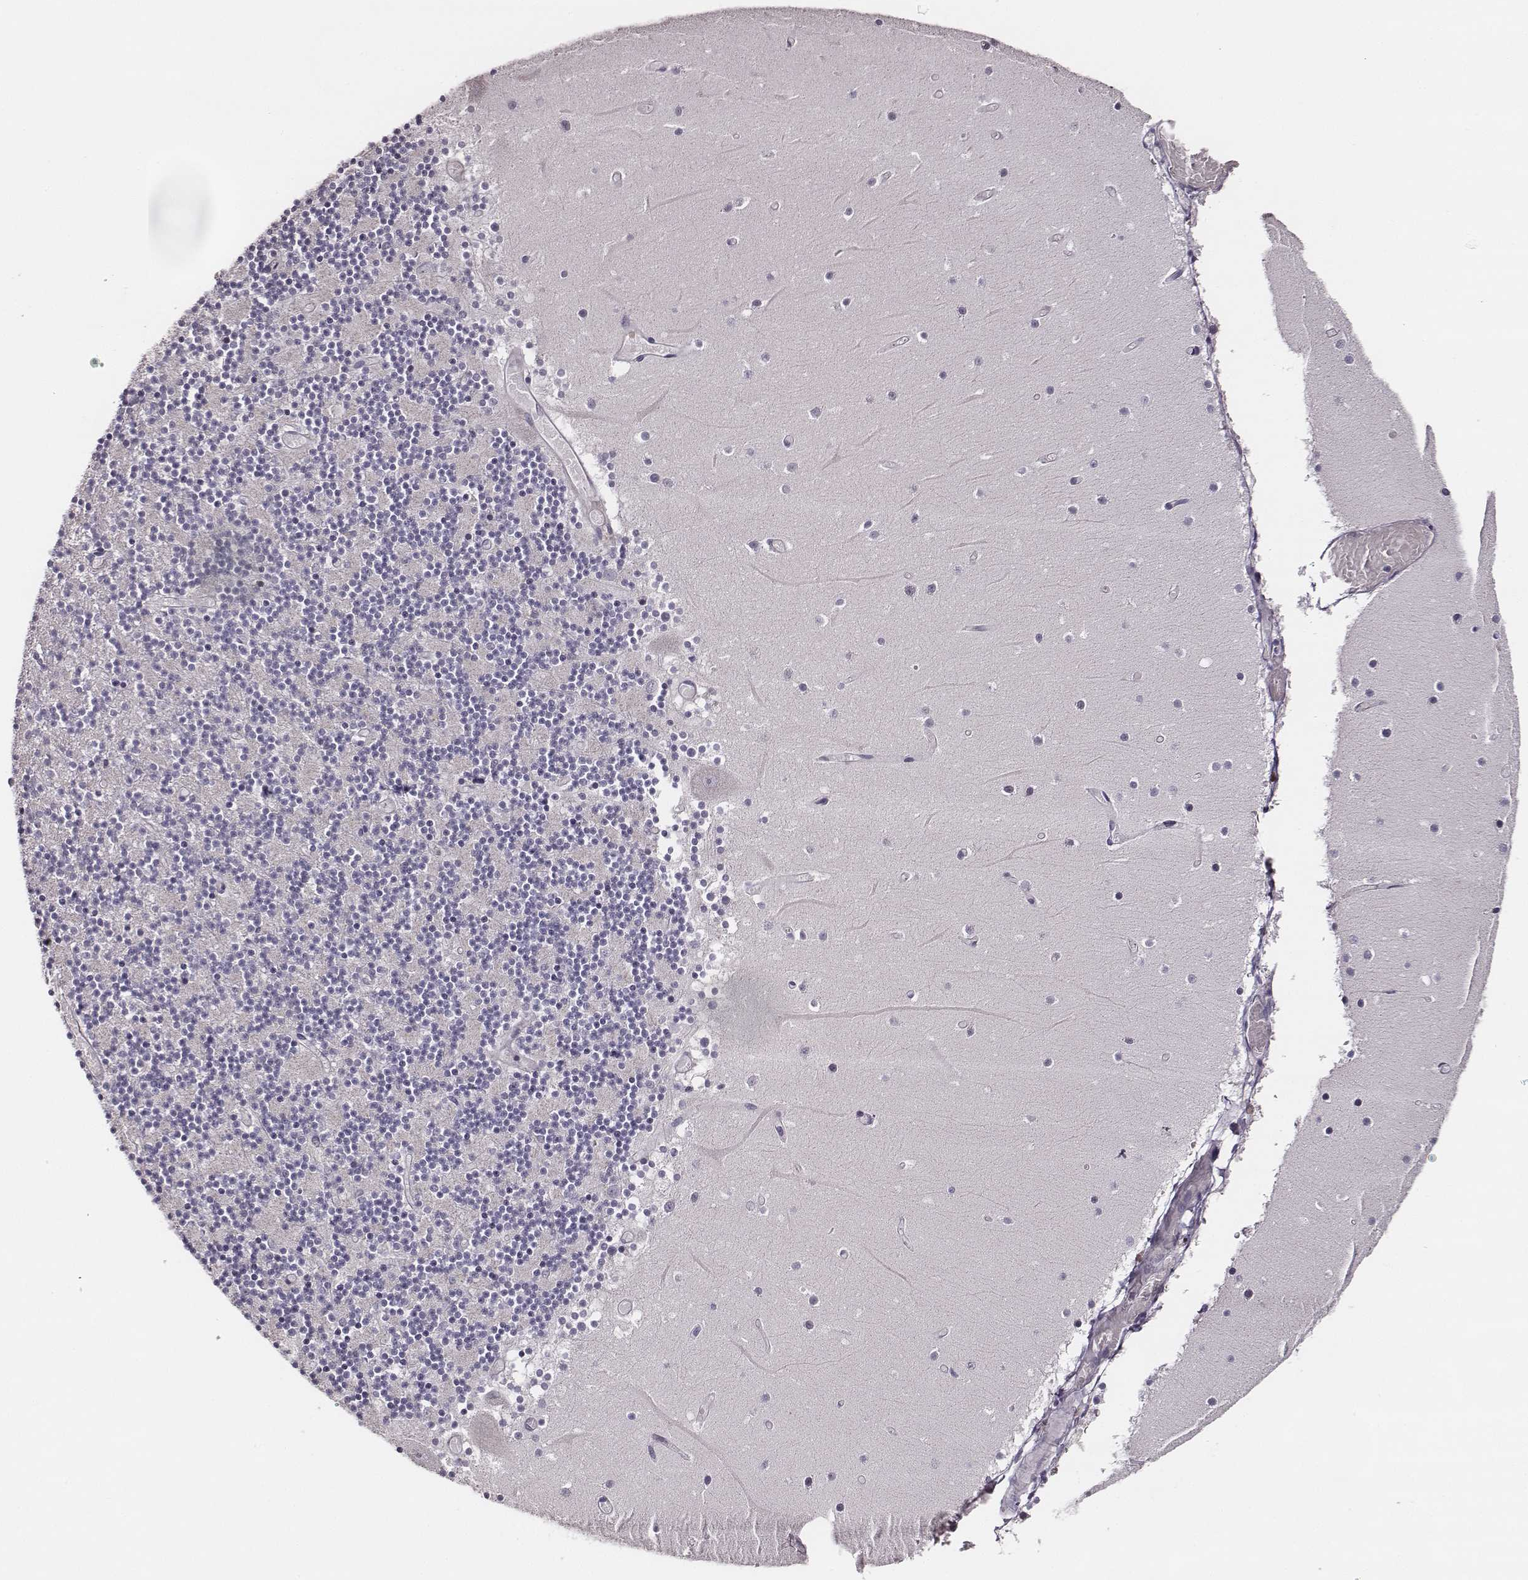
{"staining": {"intensity": "negative", "quantity": "none", "location": "none"}, "tissue": "cerebellum", "cell_type": "Cells in granular layer", "image_type": "normal", "snomed": [{"axis": "morphology", "description": "Normal tissue, NOS"}, {"axis": "topography", "description": "Cerebellum"}], "caption": "The immunohistochemistry (IHC) micrograph has no significant expression in cells in granular layer of cerebellum.", "gene": "UBL4B", "patient": {"sex": "female", "age": 28}}